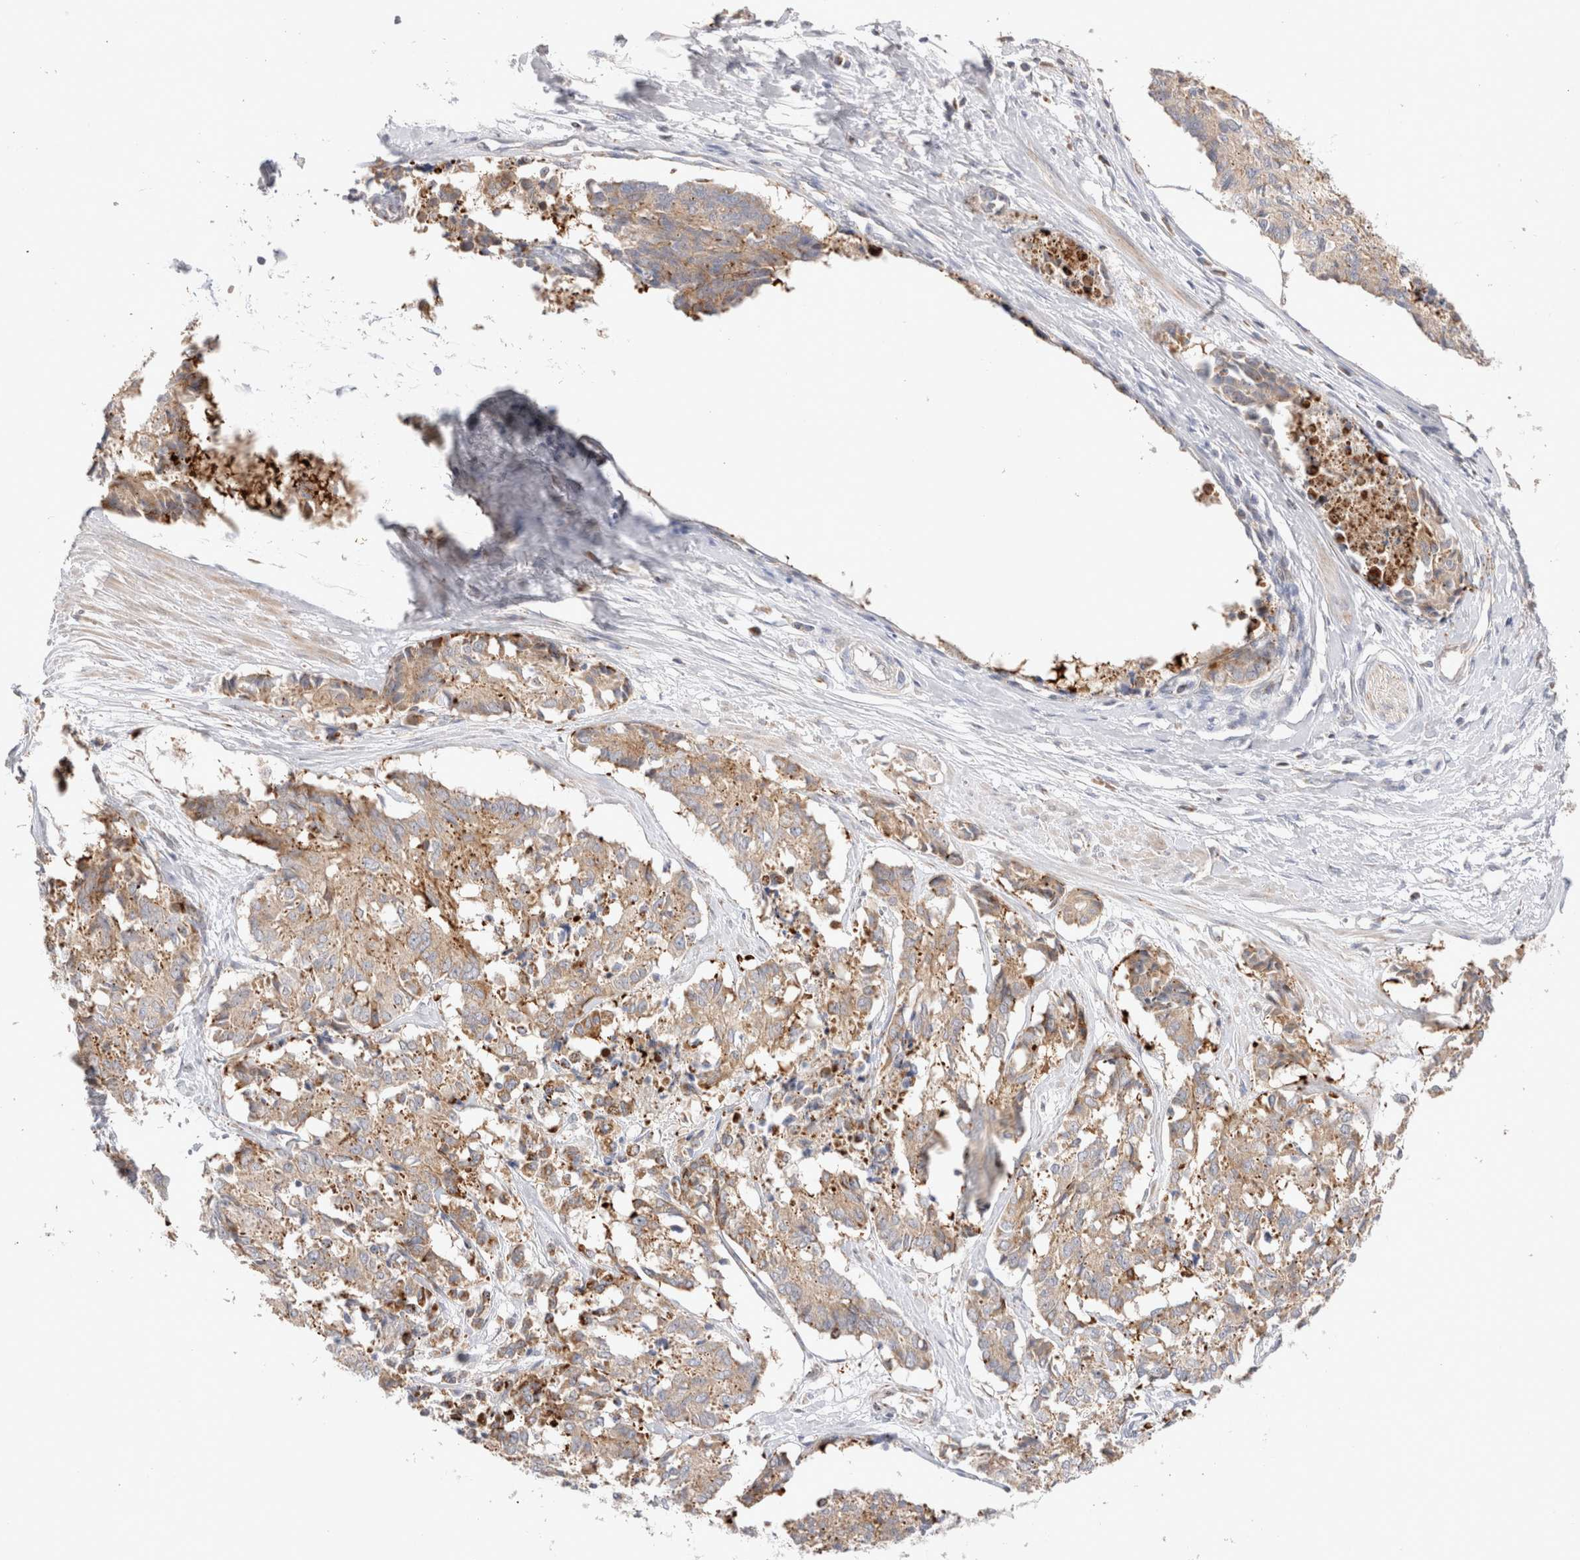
{"staining": {"intensity": "moderate", "quantity": ">75%", "location": "cytoplasmic/membranous"}, "tissue": "cervical cancer", "cell_type": "Tumor cells", "image_type": "cancer", "snomed": [{"axis": "morphology", "description": "Squamous cell carcinoma, NOS"}, {"axis": "topography", "description": "Cervix"}], "caption": "There is medium levels of moderate cytoplasmic/membranous staining in tumor cells of cervical cancer (squamous cell carcinoma), as demonstrated by immunohistochemical staining (brown color).", "gene": "CHADL", "patient": {"sex": "female", "age": 35}}